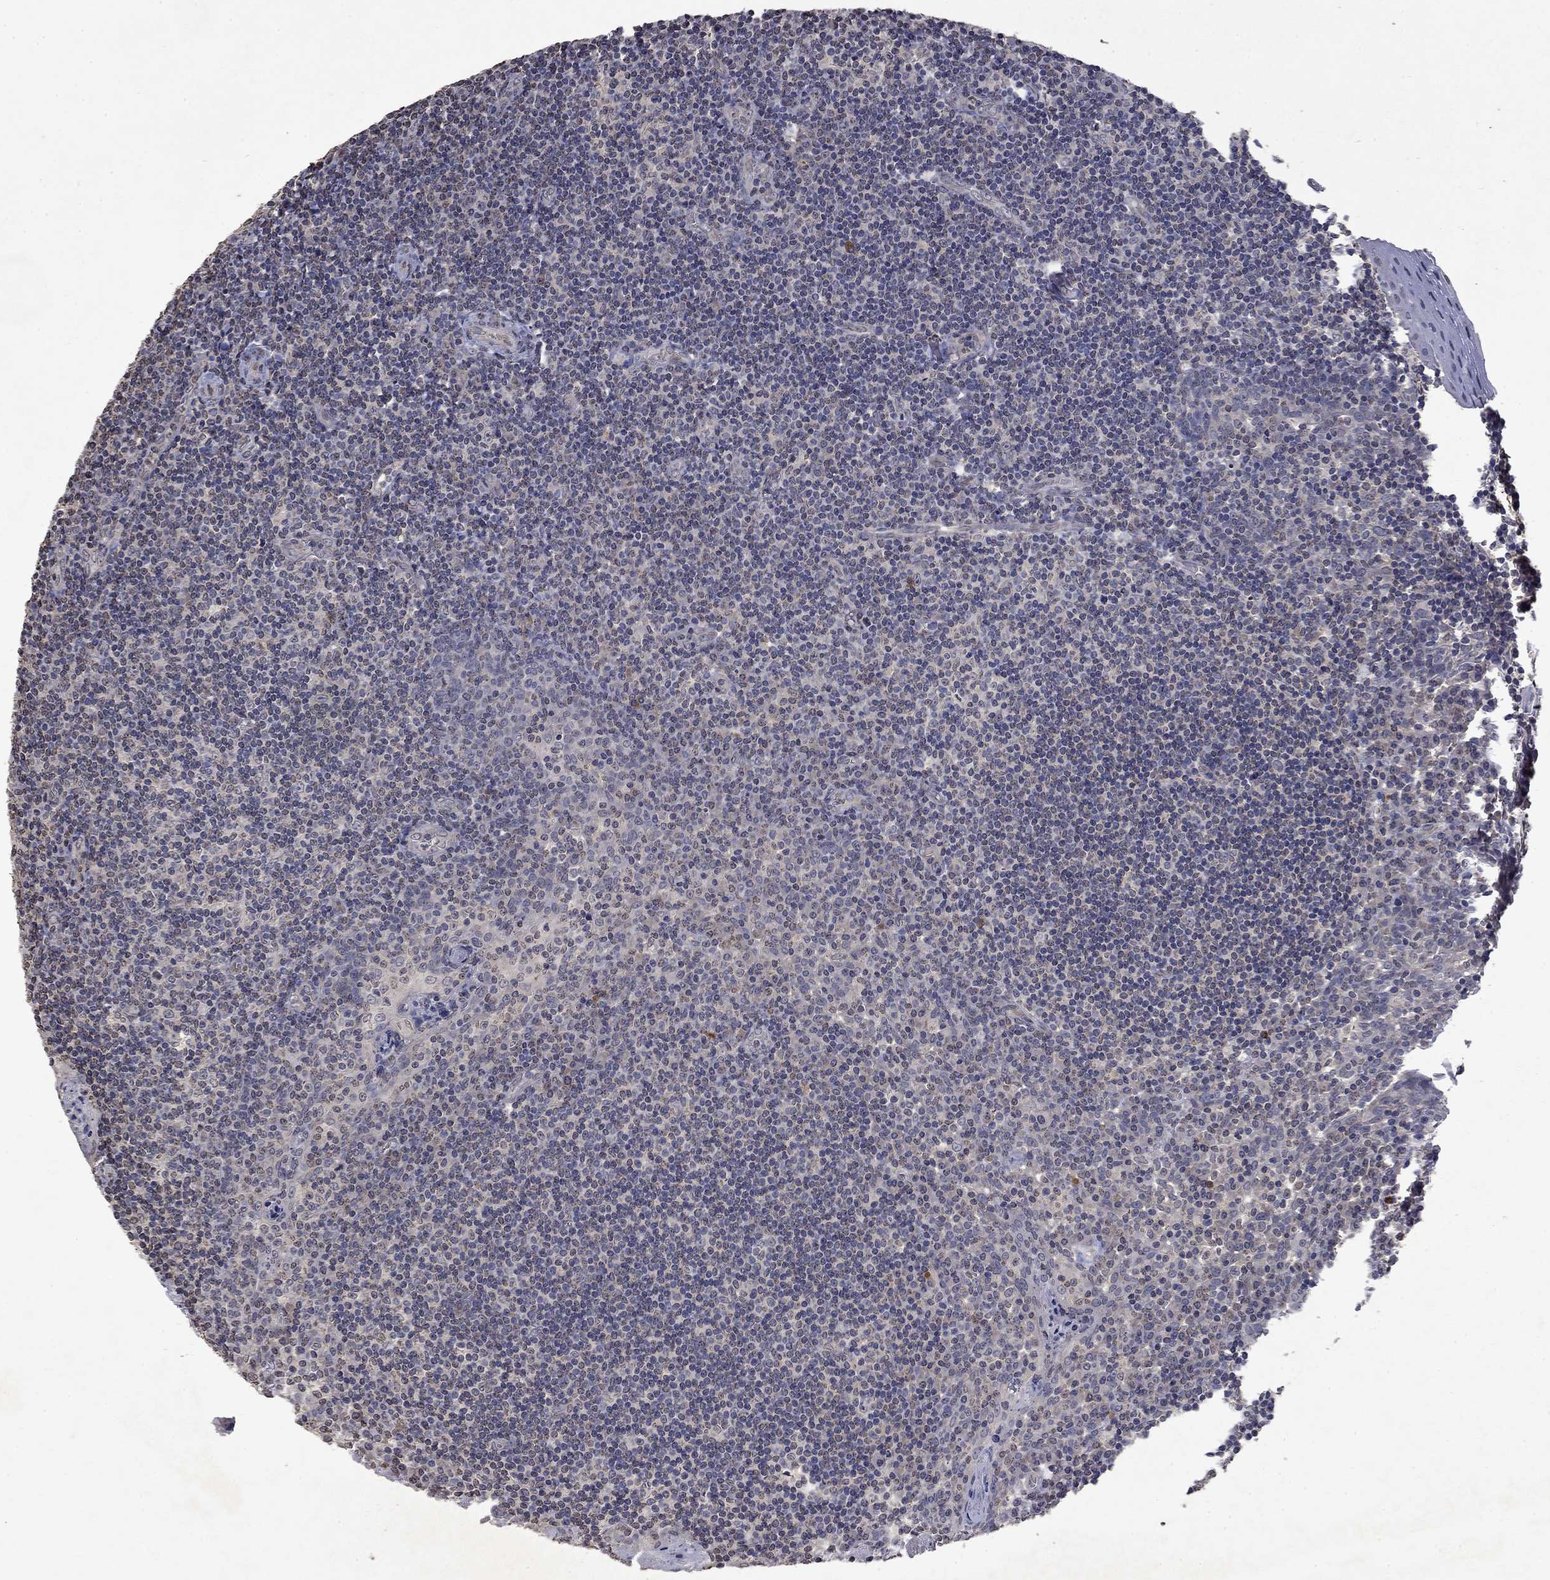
{"staining": {"intensity": "weak", "quantity": "<25%", "location": "cytoplasmic/membranous"}, "tissue": "tonsil", "cell_type": "Germinal center cells", "image_type": "normal", "snomed": [{"axis": "morphology", "description": "Normal tissue, NOS"}, {"axis": "morphology", "description": "Inflammation, NOS"}, {"axis": "topography", "description": "Tonsil"}], "caption": "An immunohistochemistry histopathology image of normal tonsil is shown. There is no staining in germinal center cells of tonsil. (Brightfield microscopy of DAB (3,3'-diaminobenzidine) IHC at high magnification).", "gene": "TTC38", "patient": {"sex": "female", "age": 31}}